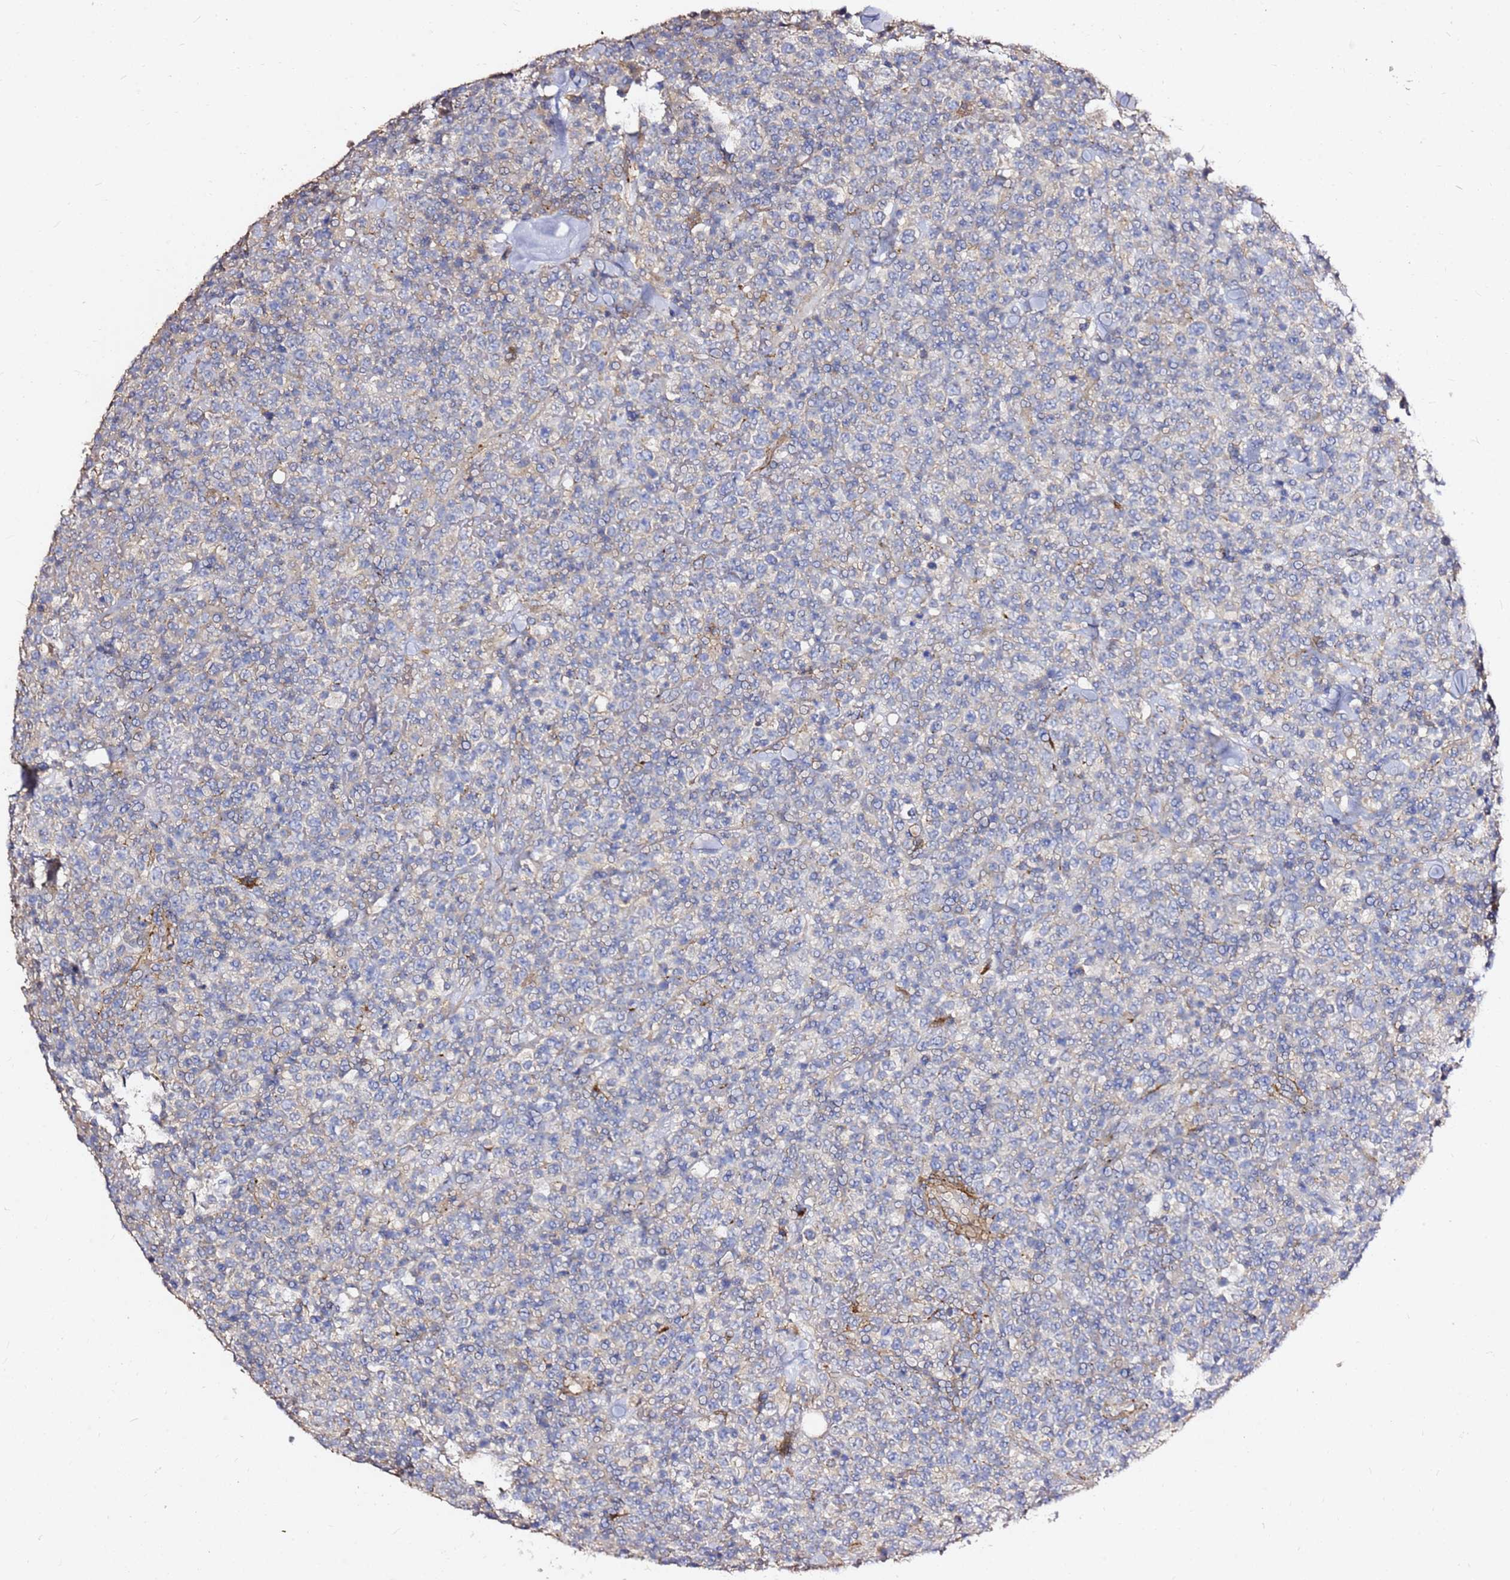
{"staining": {"intensity": "negative", "quantity": "none", "location": "none"}, "tissue": "lymphoma", "cell_type": "Tumor cells", "image_type": "cancer", "snomed": [{"axis": "morphology", "description": "Malignant lymphoma, non-Hodgkin's type, High grade"}, {"axis": "topography", "description": "Colon"}], "caption": "There is no significant staining in tumor cells of lymphoma. (DAB immunohistochemistry (IHC) visualized using brightfield microscopy, high magnification).", "gene": "EXD3", "patient": {"sex": "female", "age": 53}}